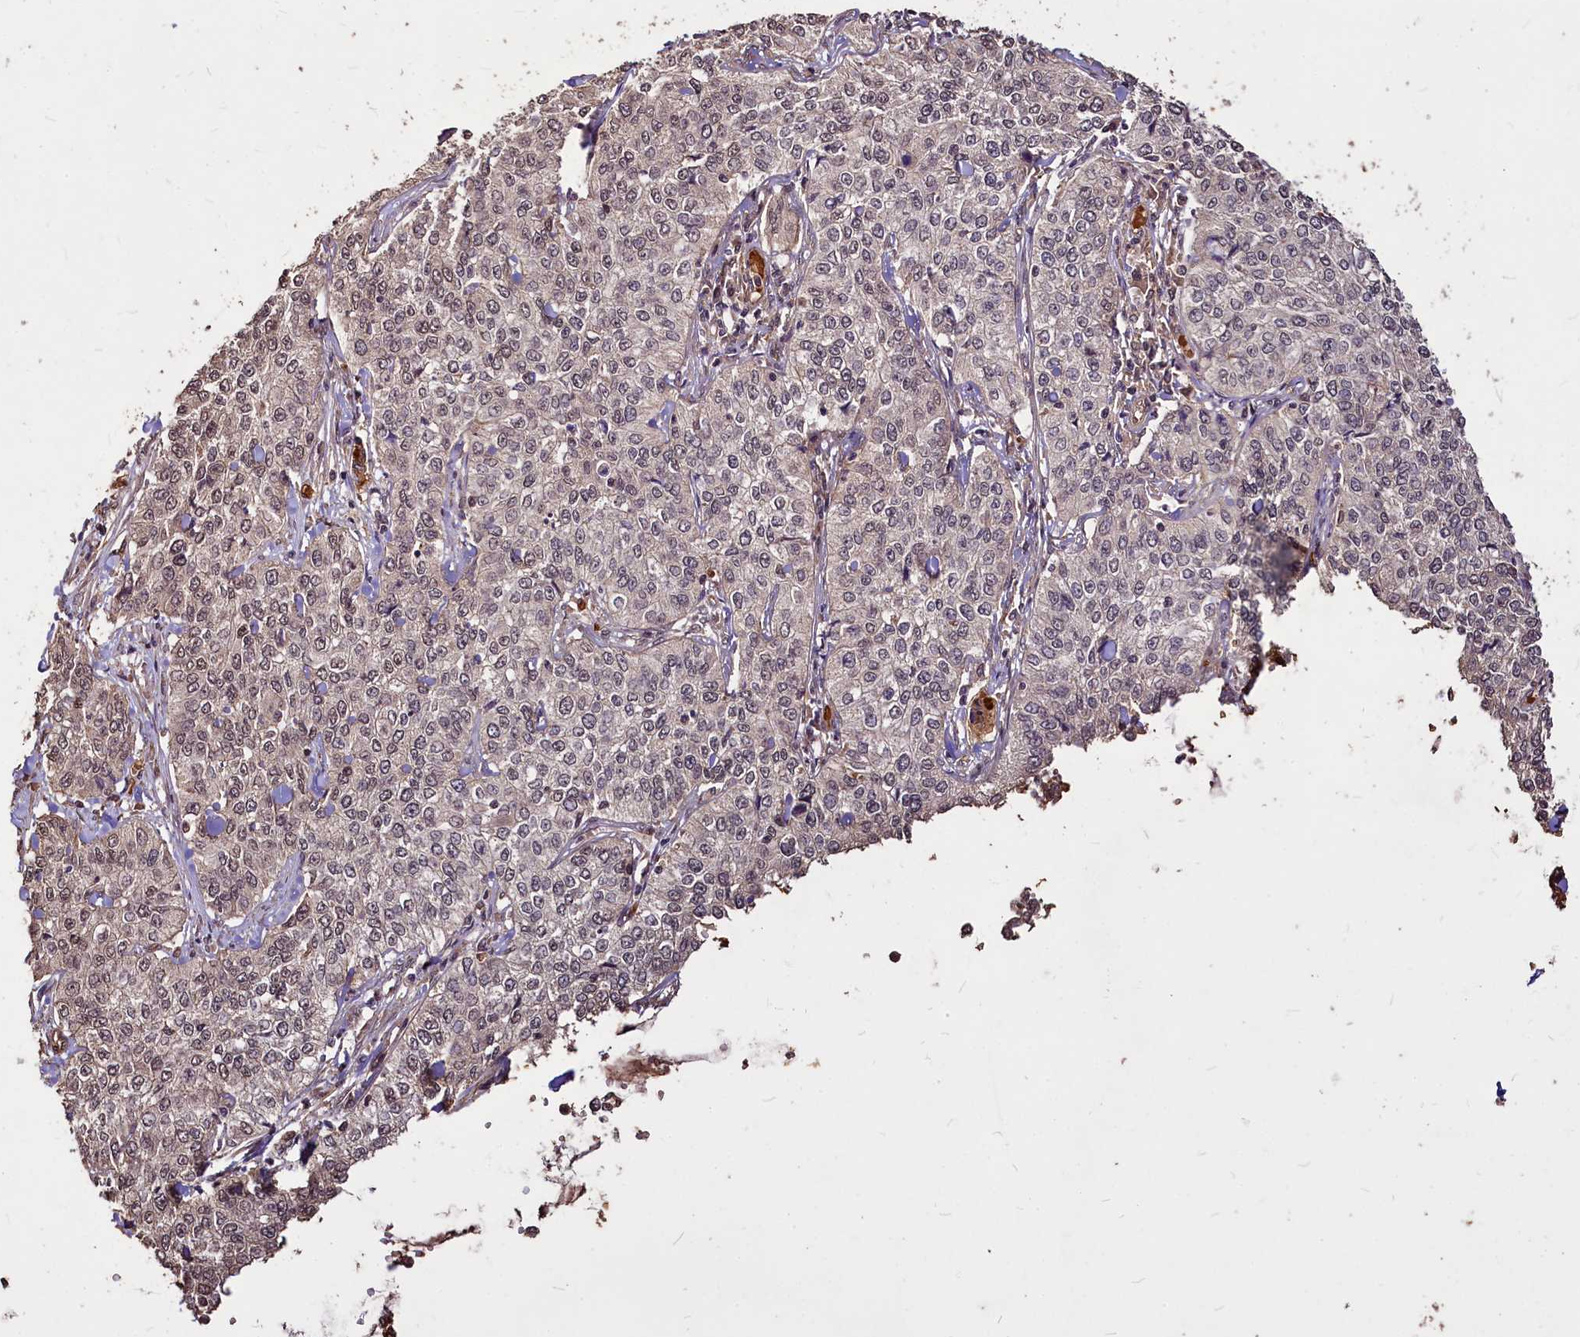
{"staining": {"intensity": "moderate", "quantity": "25%-75%", "location": "nuclear"}, "tissue": "cervical cancer", "cell_type": "Tumor cells", "image_type": "cancer", "snomed": [{"axis": "morphology", "description": "Squamous cell carcinoma, NOS"}, {"axis": "topography", "description": "Cervix"}], "caption": "Brown immunohistochemical staining in human squamous cell carcinoma (cervical) demonstrates moderate nuclear staining in about 25%-75% of tumor cells.", "gene": "VPS51", "patient": {"sex": "female", "age": 35}}